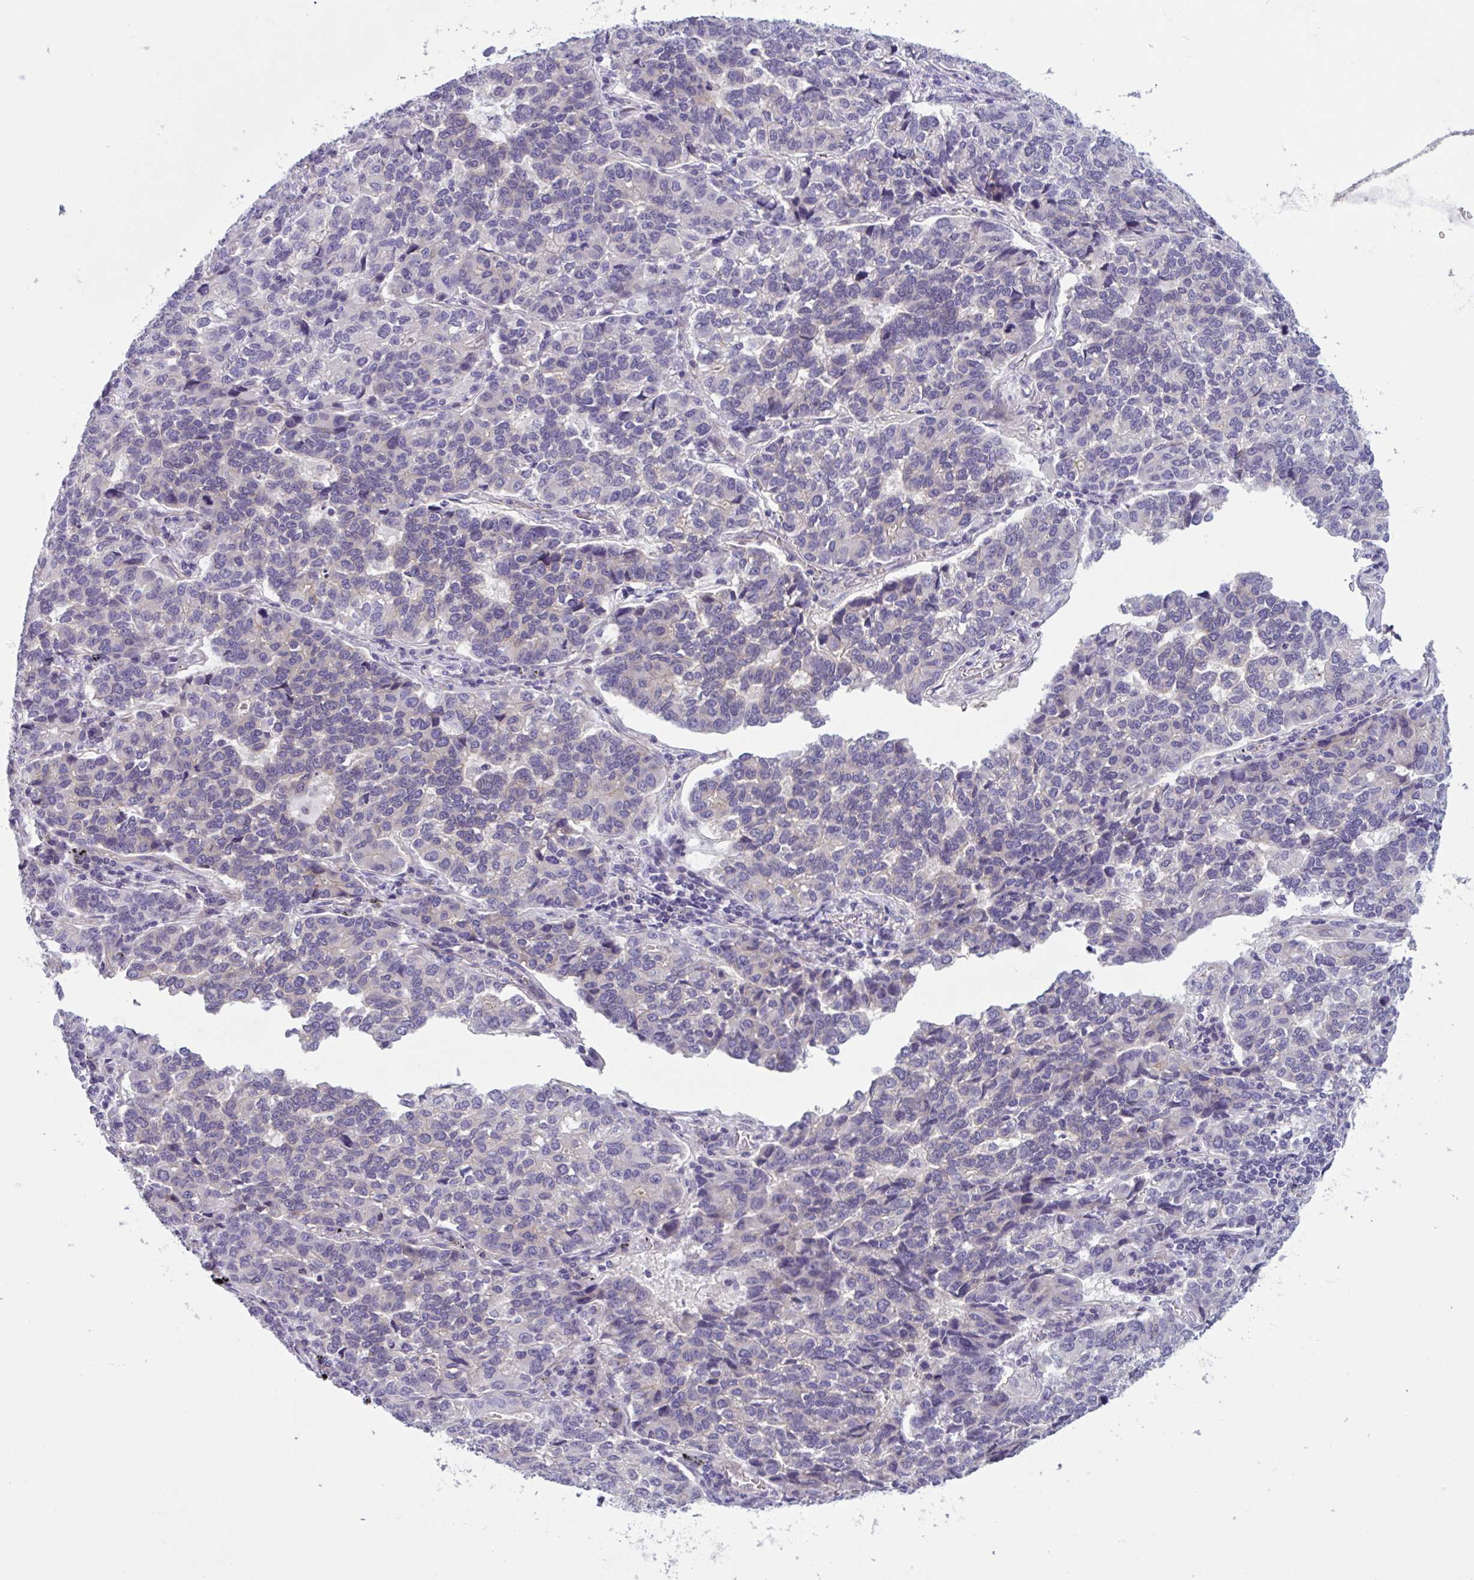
{"staining": {"intensity": "negative", "quantity": "none", "location": "none"}, "tissue": "lung cancer", "cell_type": "Tumor cells", "image_type": "cancer", "snomed": [{"axis": "morphology", "description": "Adenocarcinoma, NOS"}, {"axis": "topography", "description": "Lymph node"}, {"axis": "topography", "description": "Lung"}], "caption": "This is a histopathology image of immunohistochemistry (IHC) staining of lung adenocarcinoma, which shows no staining in tumor cells.", "gene": "TTC7B", "patient": {"sex": "male", "age": 66}}